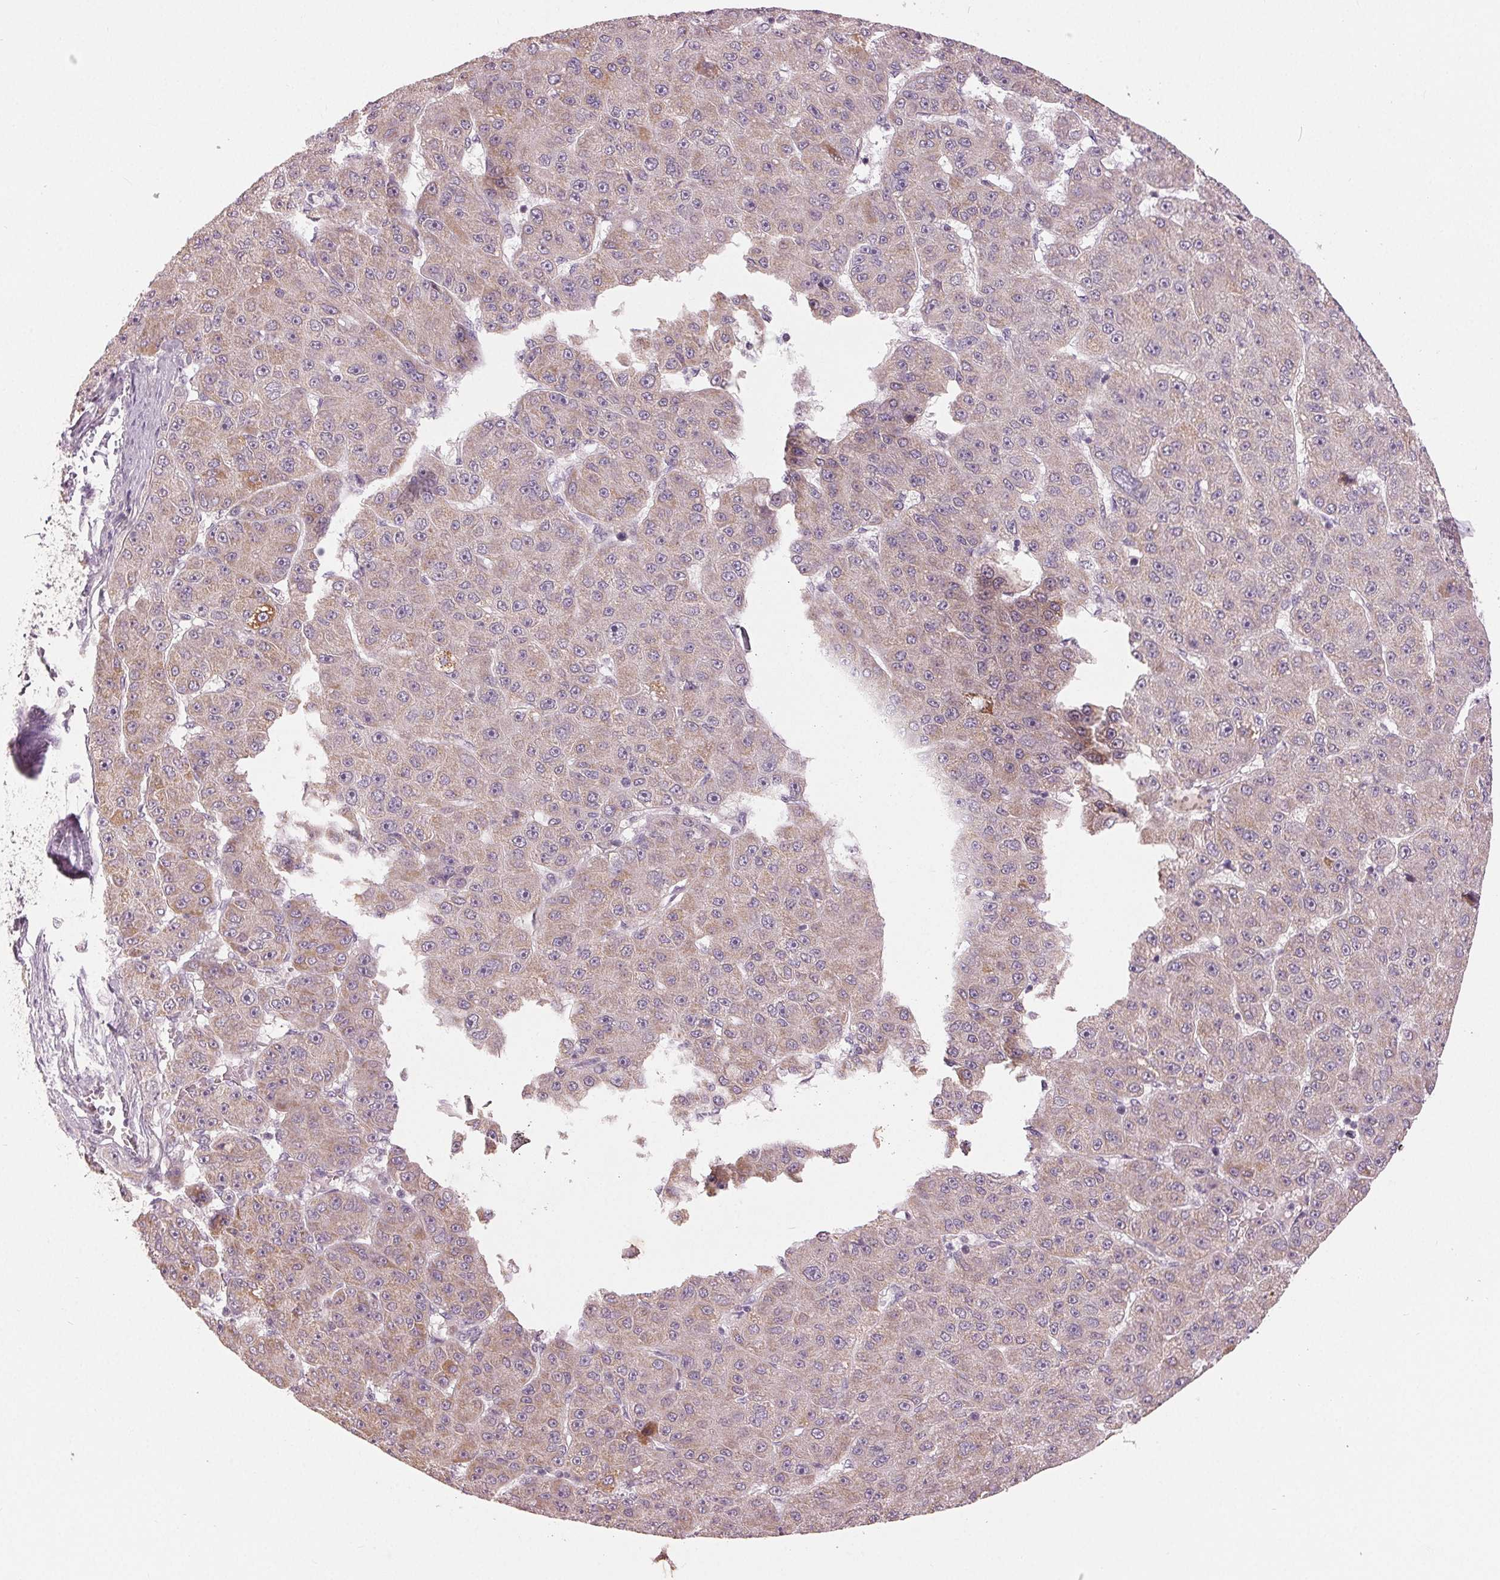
{"staining": {"intensity": "negative", "quantity": "none", "location": "none"}, "tissue": "liver cancer", "cell_type": "Tumor cells", "image_type": "cancer", "snomed": [{"axis": "morphology", "description": "Carcinoma, Hepatocellular, NOS"}, {"axis": "topography", "description": "Liver"}], "caption": "Immunohistochemical staining of liver cancer displays no significant expression in tumor cells.", "gene": "ZNF605", "patient": {"sex": "male", "age": 67}}